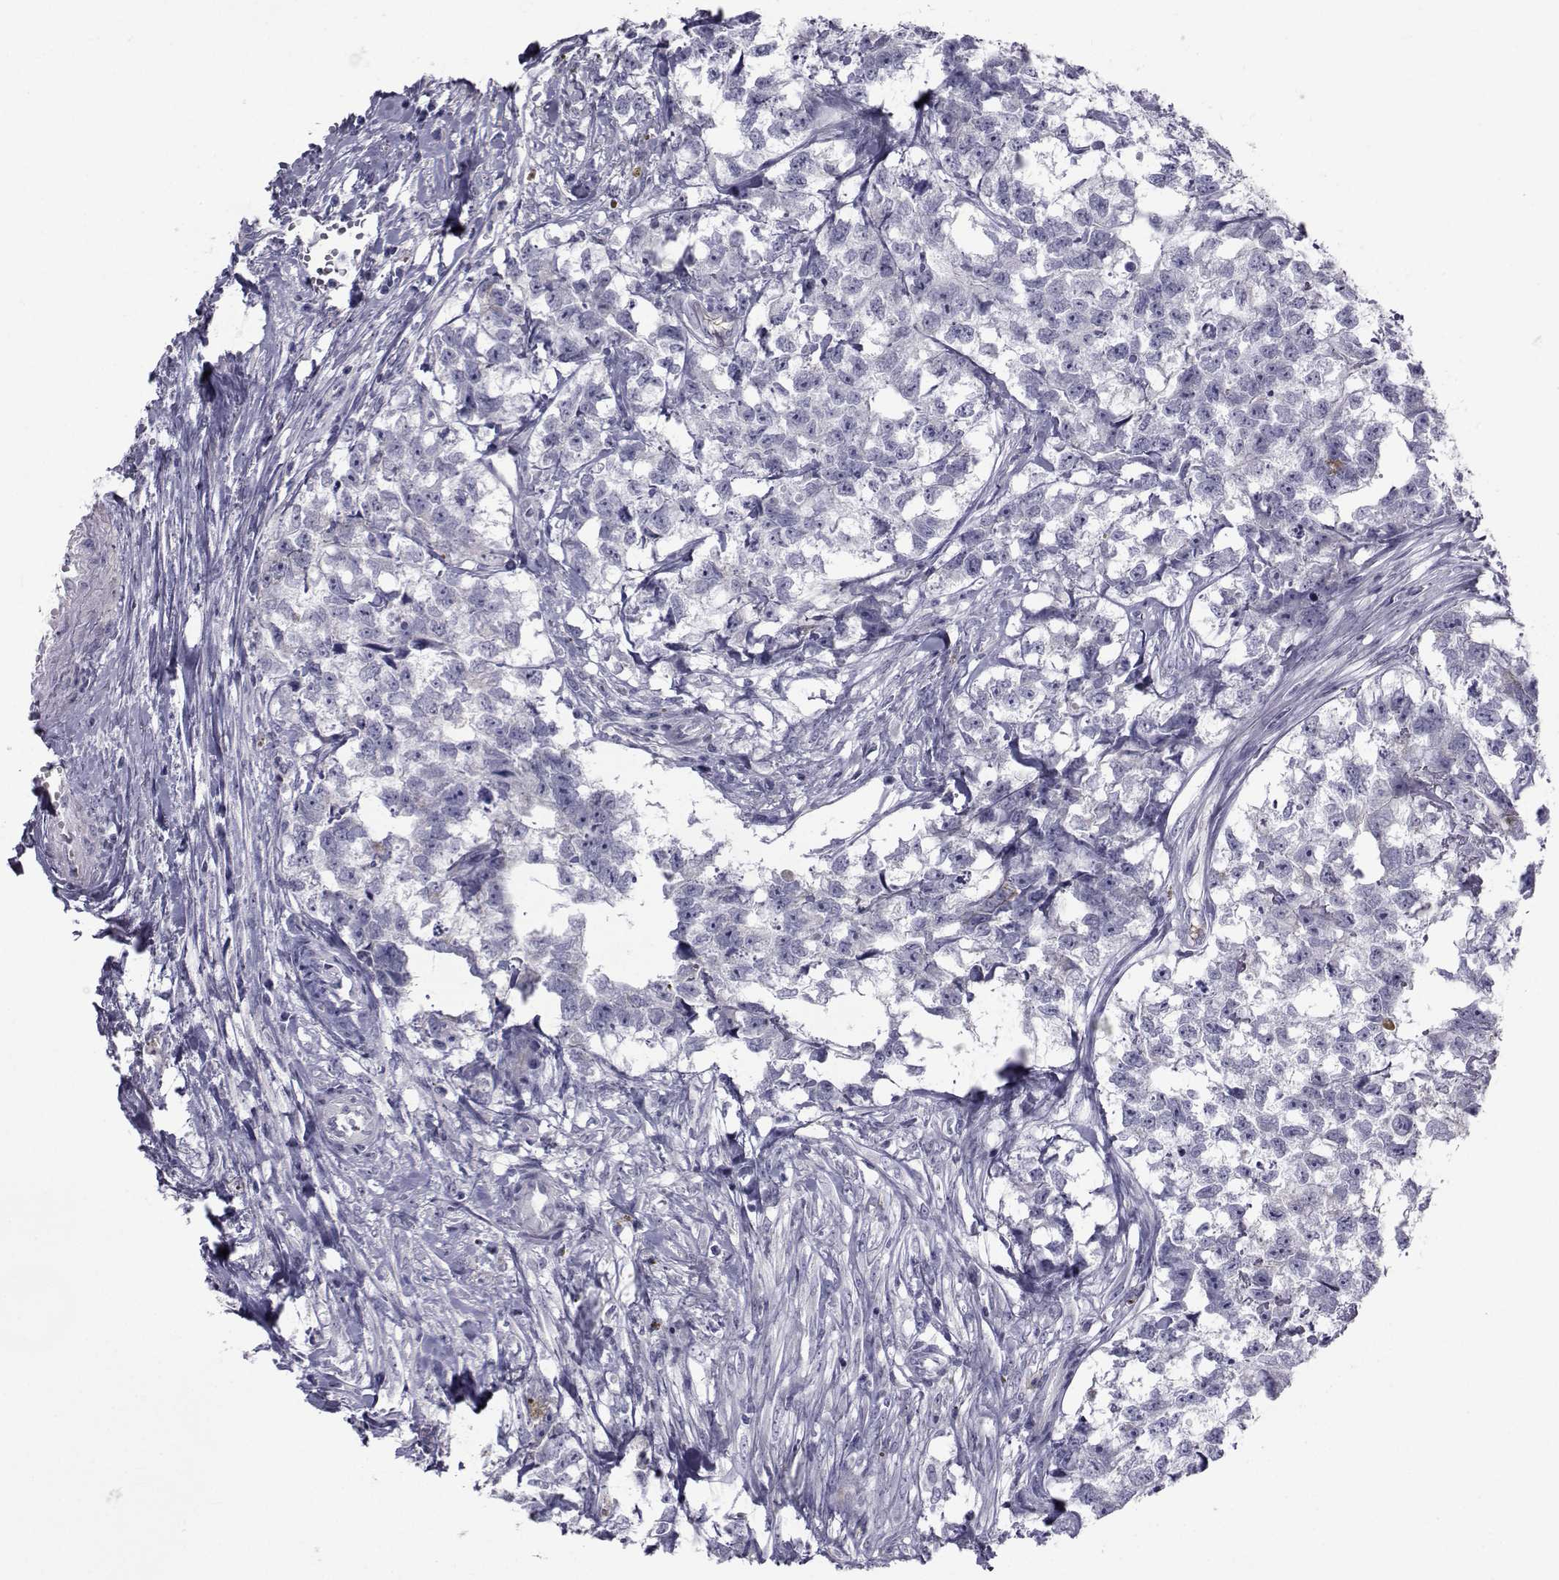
{"staining": {"intensity": "negative", "quantity": "none", "location": "none"}, "tissue": "testis cancer", "cell_type": "Tumor cells", "image_type": "cancer", "snomed": [{"axis": "morphology", "description": "Carcinoma, Embryonal, NOS"}, {"axis": "morphology", "description": "Teratoma, malignant, NOS"}, {"axis": "topography", "description": "Testis"}], "caption": "Testis cancer stained for a protein using immunohistochemistry (IHC) shows no positivity tumor cells.", "gene": "FDXR", "patient": {"sex": "male", "age": 44}}